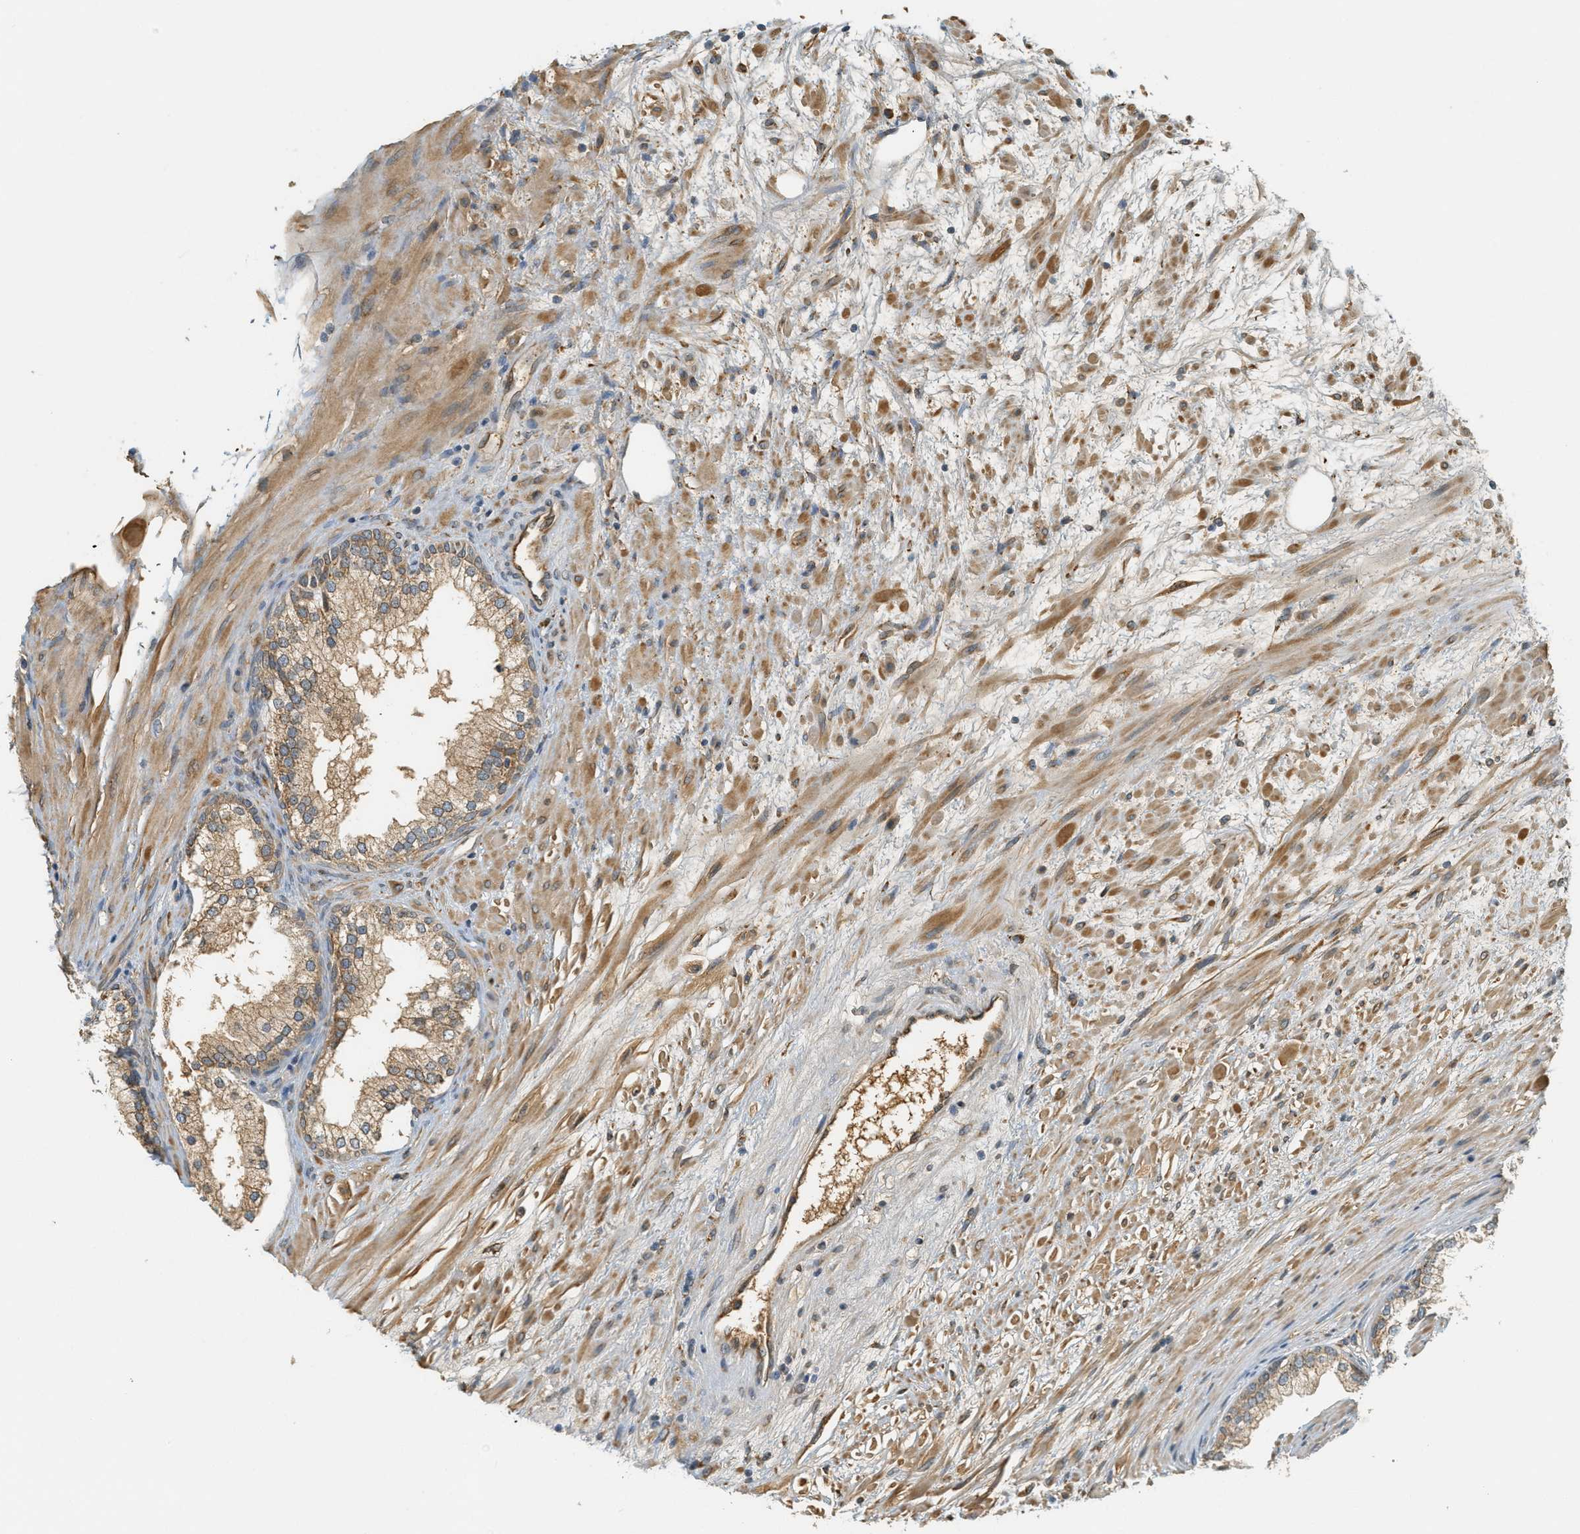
{"staining": {"intensity": "moderate", "quantity": ">75%", "location": "cytoplasmic/membranous"}, "tissue": "prostate", "cell_type": "Glandular cells", "image_type": "normal", "snomed": [{"axis": "morphology", "description": "Normal tissue, NOS"}, {"axis": "topography", "description": "Prostate"}], "caption": "Glandular cells demonstrate medium levels of moderate cytoplasmic/membranous staining in approximately >75% of cells in normal prostate.", "gene": "PDK1", "patient": {"sex": "male", "age": 76}}